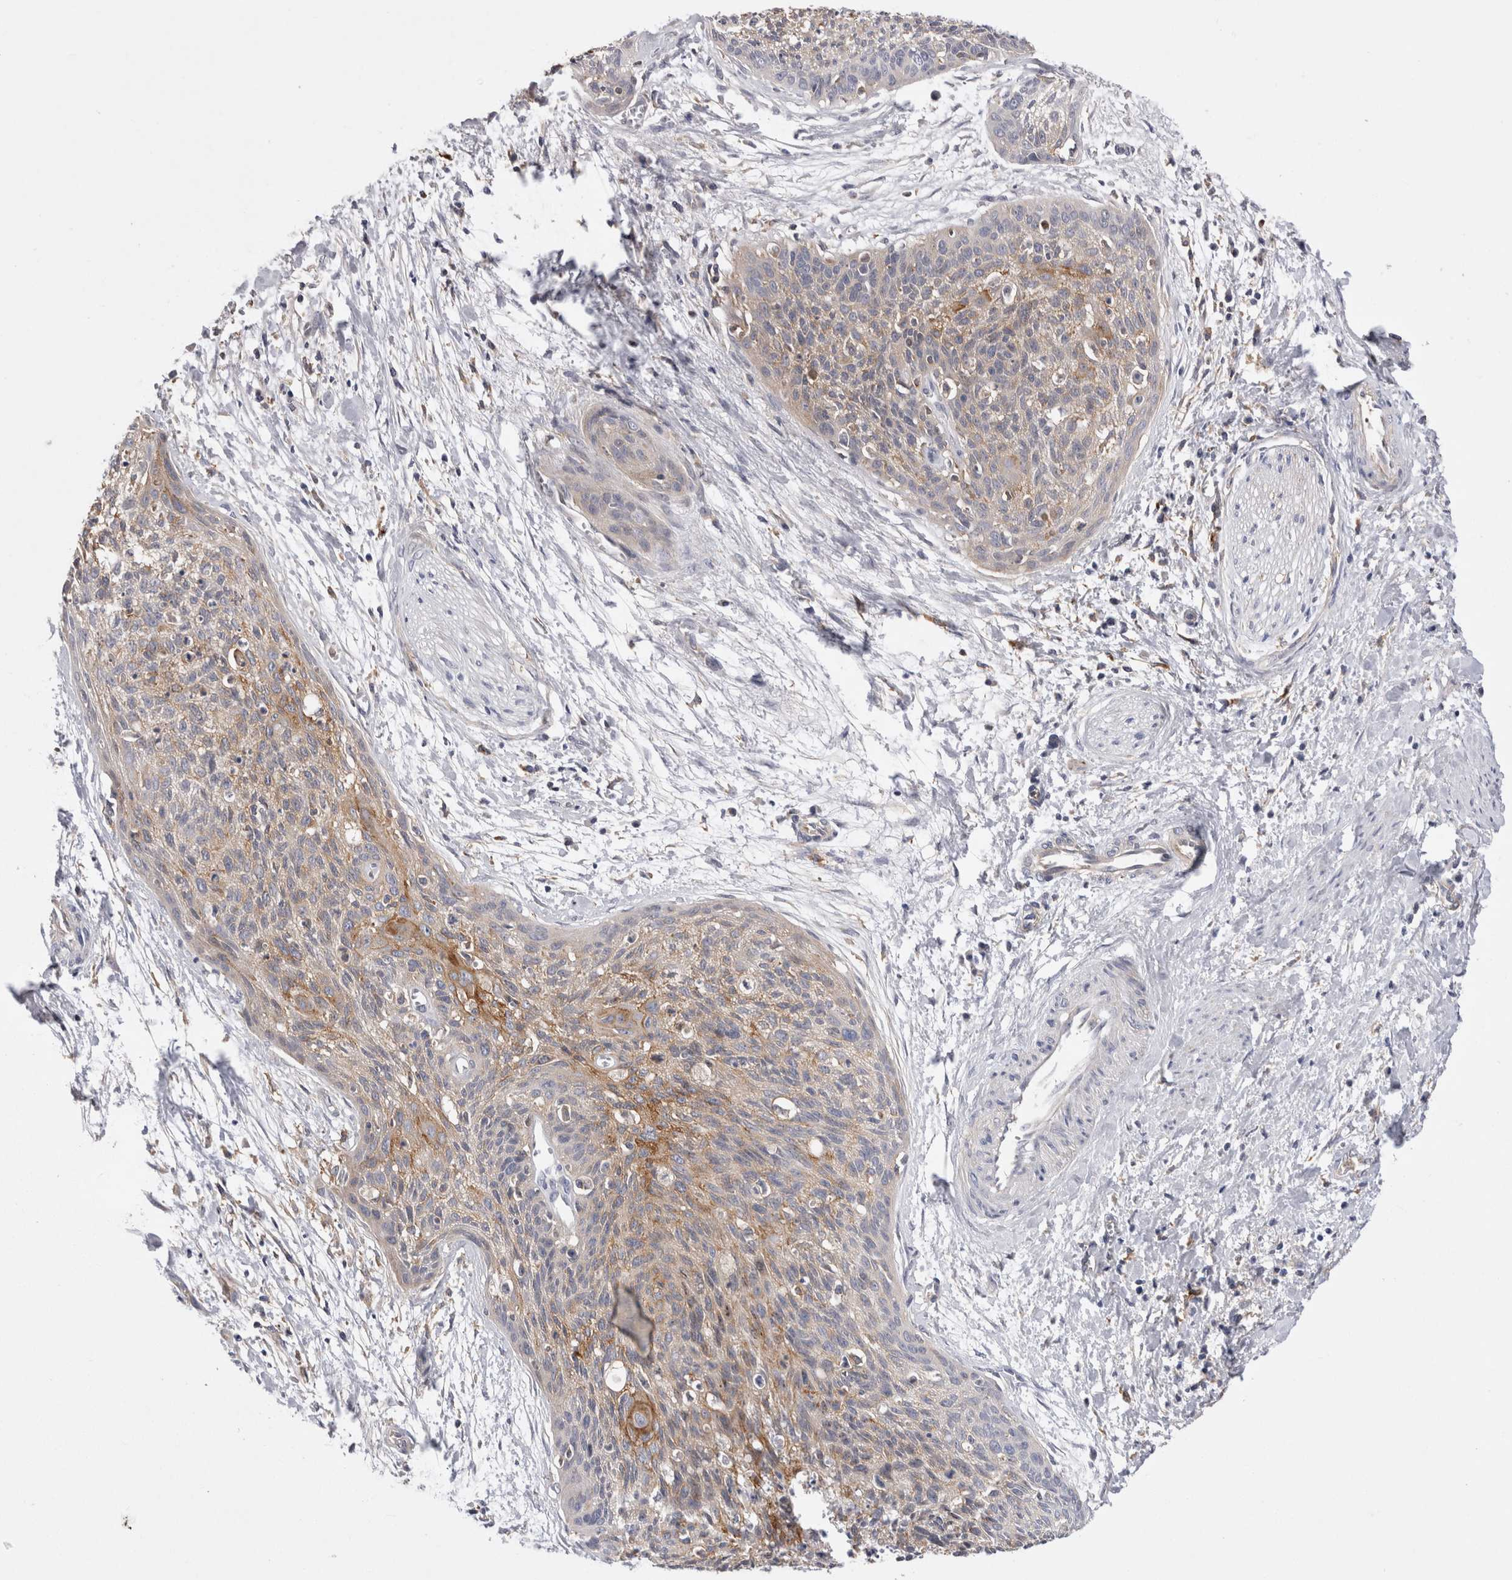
{"staining": {"intensity": "moderate", "quantity": "<25%", "location": "cytoplasmic/membranous"}, "tissue": "cervical cancer", "cell_type": "Tumor cells", "image_type": "cancer", "snomed": [{"axis": "morphology", "description": "Squamous cell carcinoma, NOS"}, {"axis": "topography", "description": "Cervix"}], "caption": "Human cervical cancer stained with a brown dye reveals moderate cytoplasmic/membranous positive expression in about <25% of tumor cells.", "gene": "RAB11FIP1", "patient": {"sex": "female", "age": 55}}